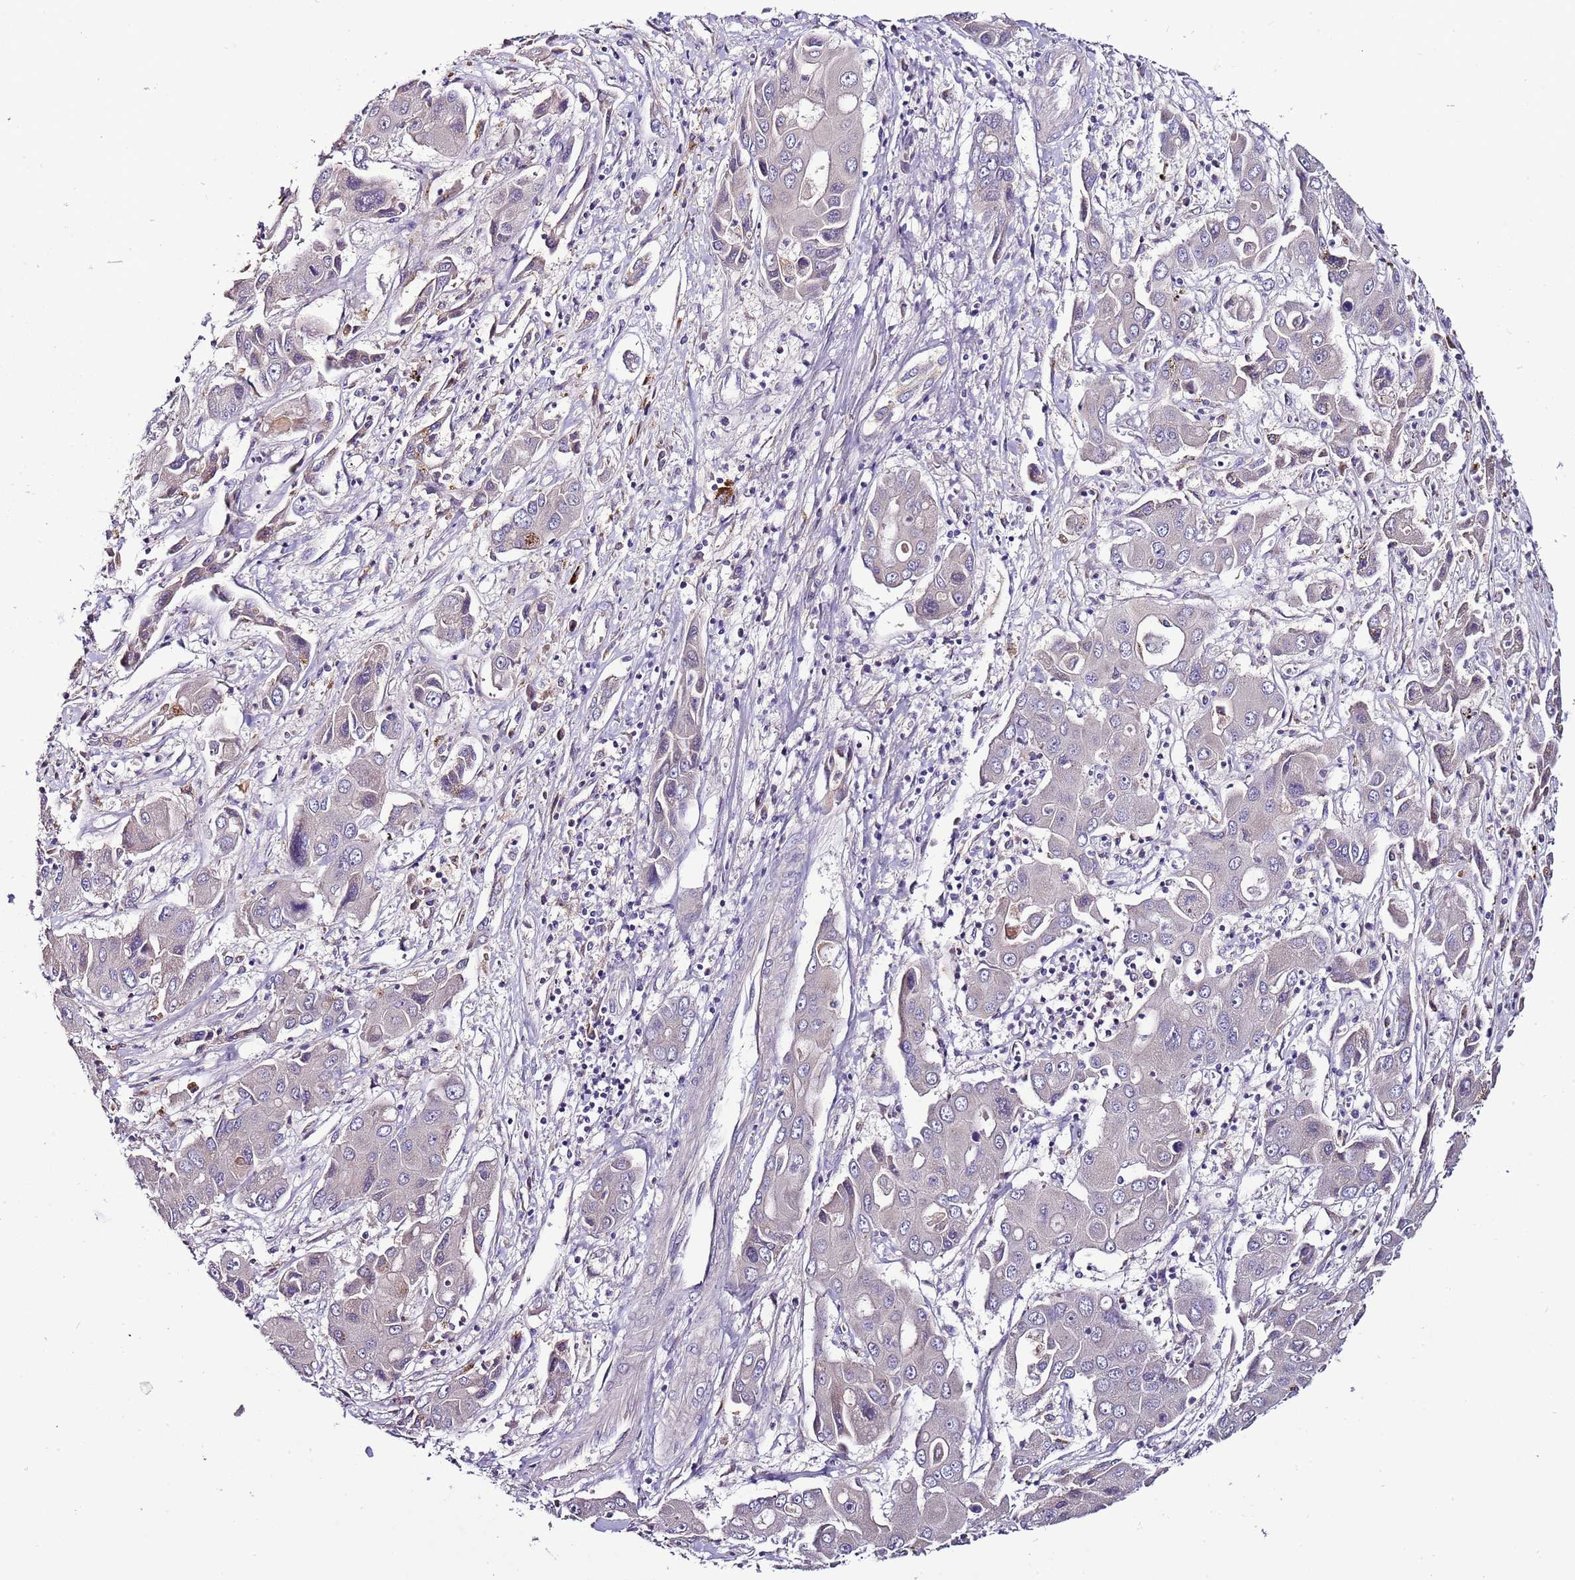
{"staining": {"intensity": "weak", "quantity": "<25%", "location": "cytoplasmic/membranous"}, "tissue": "liver cancer", "cell_type": "Tumor cells", "image_type": "cancer", "snomed": [{"axis": "morphology", "description": "Cholangiocarcinoma"}, {"axis": "topography", "description": "Liver"}], "caption": "This is an IHC image of human cholangiocarcinoma (liver). There is no positivity in tumor cells.", "gene": "FAM20A", "patient": {"sex": "male", "age": 67}}